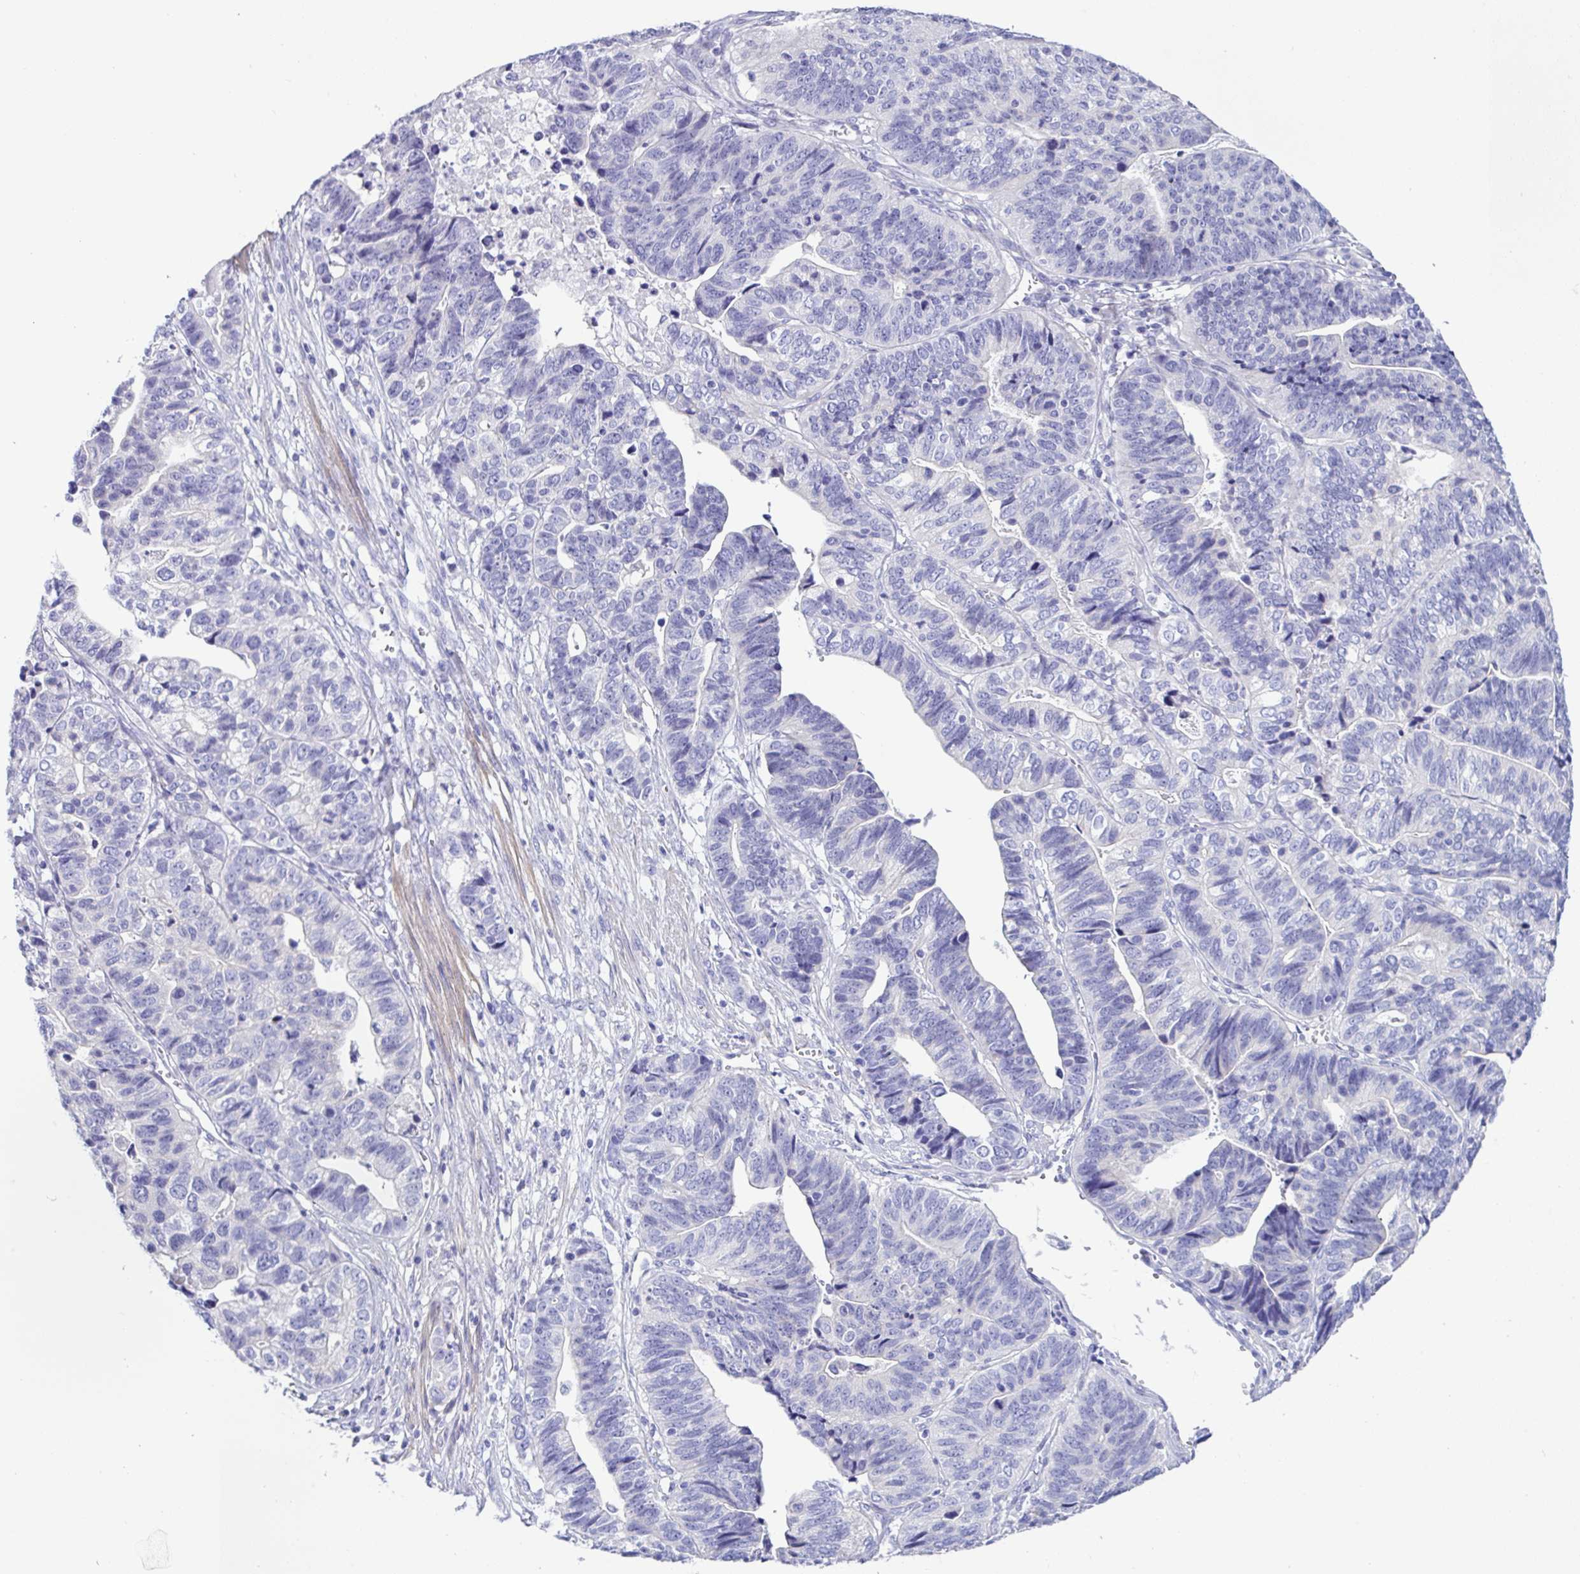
{"staining": {"intensity": "negative", "quantity": "none", "location": "none"}, "tissue": "stomach cancer", "cell_type": "Tumor cells", "image_type": "cancer", "snomed": [{"axis": "morphology", "description": "Adenocarcinoma, NOS"}, {"axis": "topography", "description": "Stomach, upper"}], "caption": "The IHC micrograph has no significant expression in tumor cells of stomach cancer tissue.", "gene": "MED11", "patient": {"sex": "female", "age": 67}}